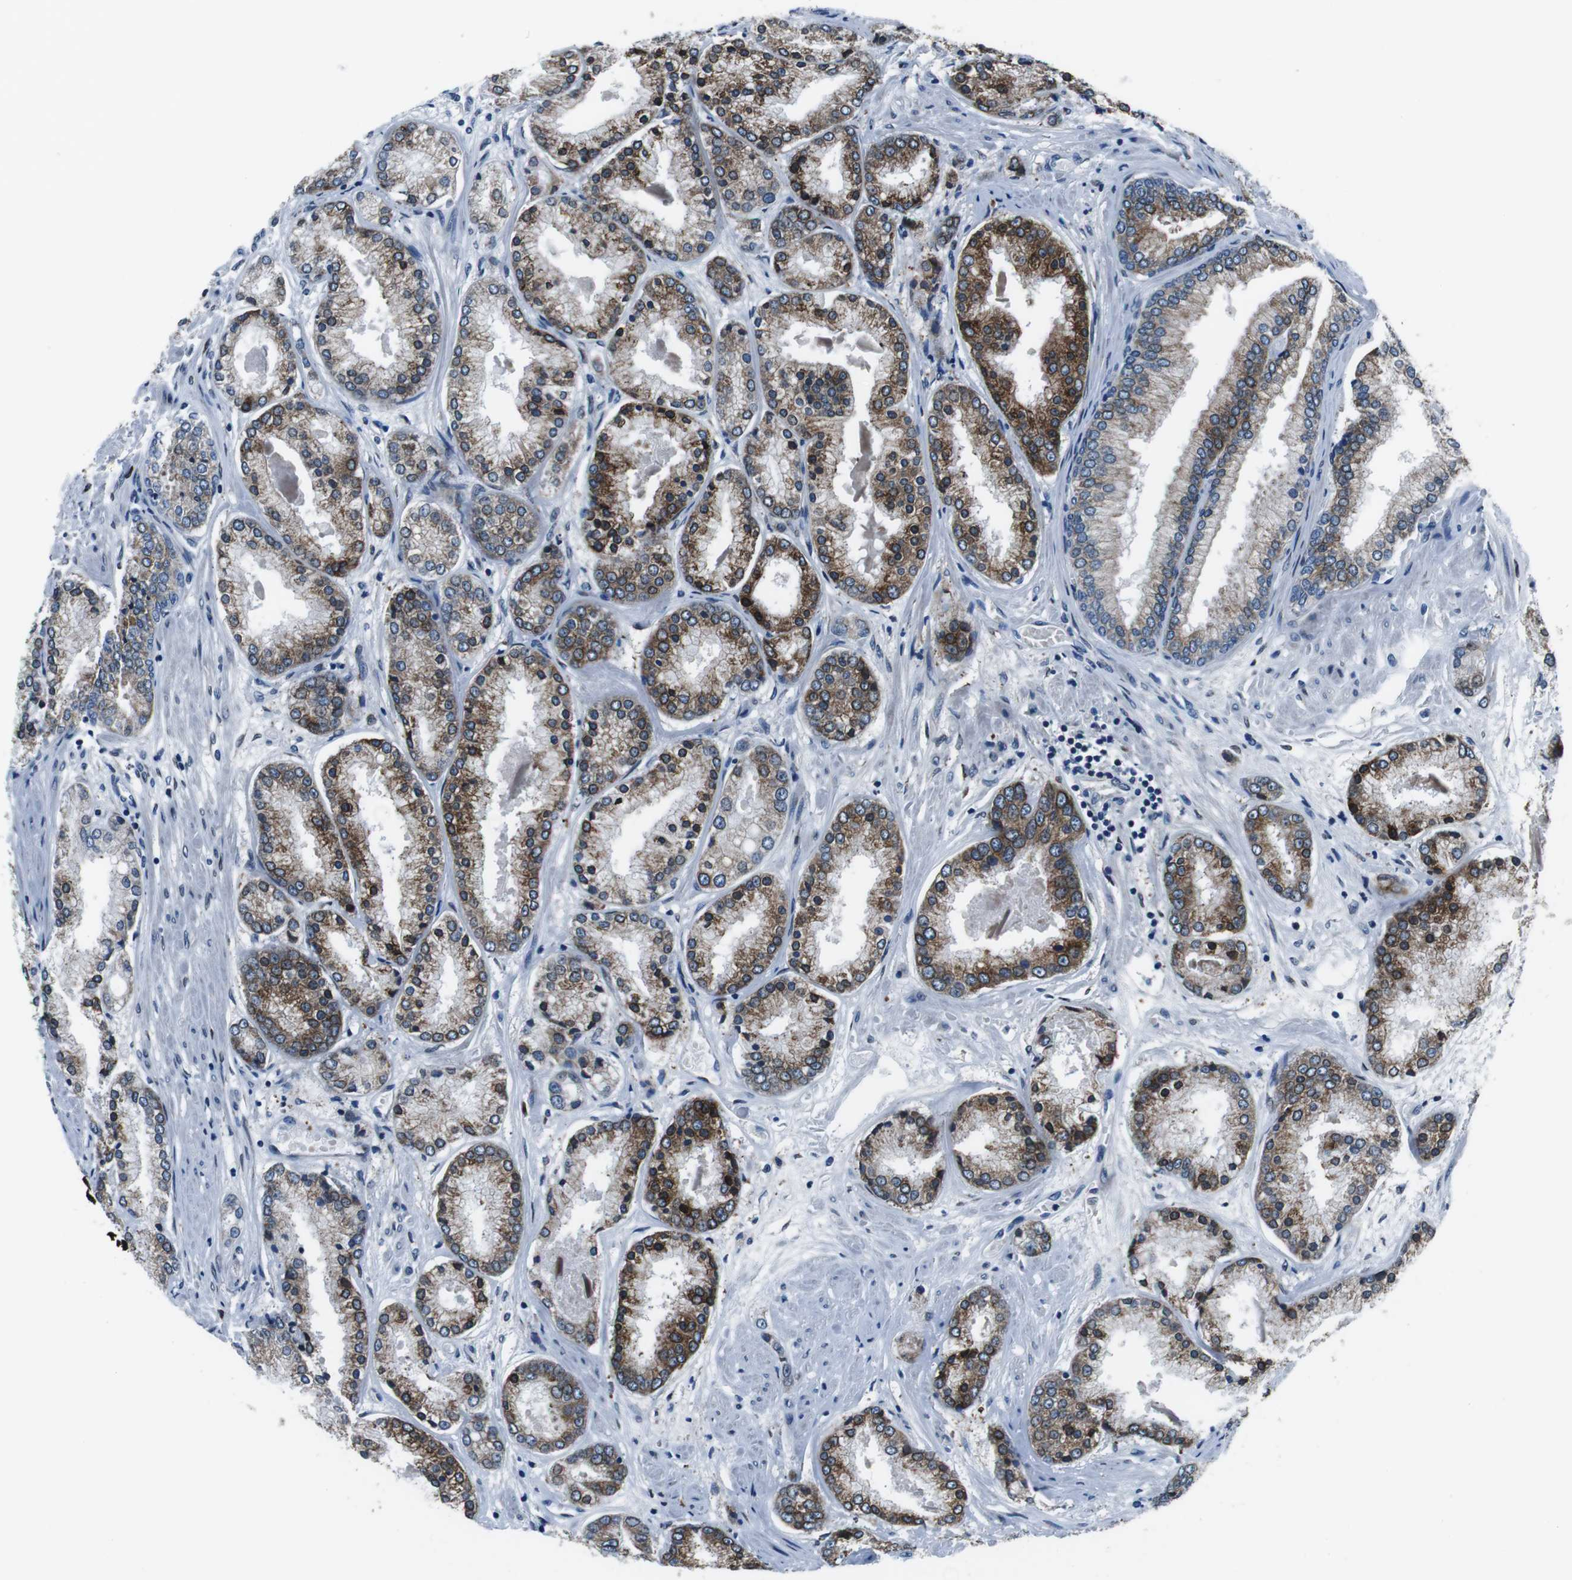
{"staining": {"intensity": "moderate", "quantity": ">75%", "location": "cytoplasmic/membranous"}, "tissue": "prostate cancer", "cell_type": "Tumor cells", "image_type": "cancer", "snomed": [{"axis": "morphology", "description": "Adenocarcinoma, High grade"}, {"axis": "topography", "description": "Prostate"}], "caption": "This photomicrograph demonstrates immunohistochemistry (IHC) staining of human prostate adenocarcinoma (high-grade), with medium moderate cytoplasmic/membranous expression in approximately >75% of tumor cells.", "gene": "NUCB2", "patient": {"sex": "male", "age": 59}}